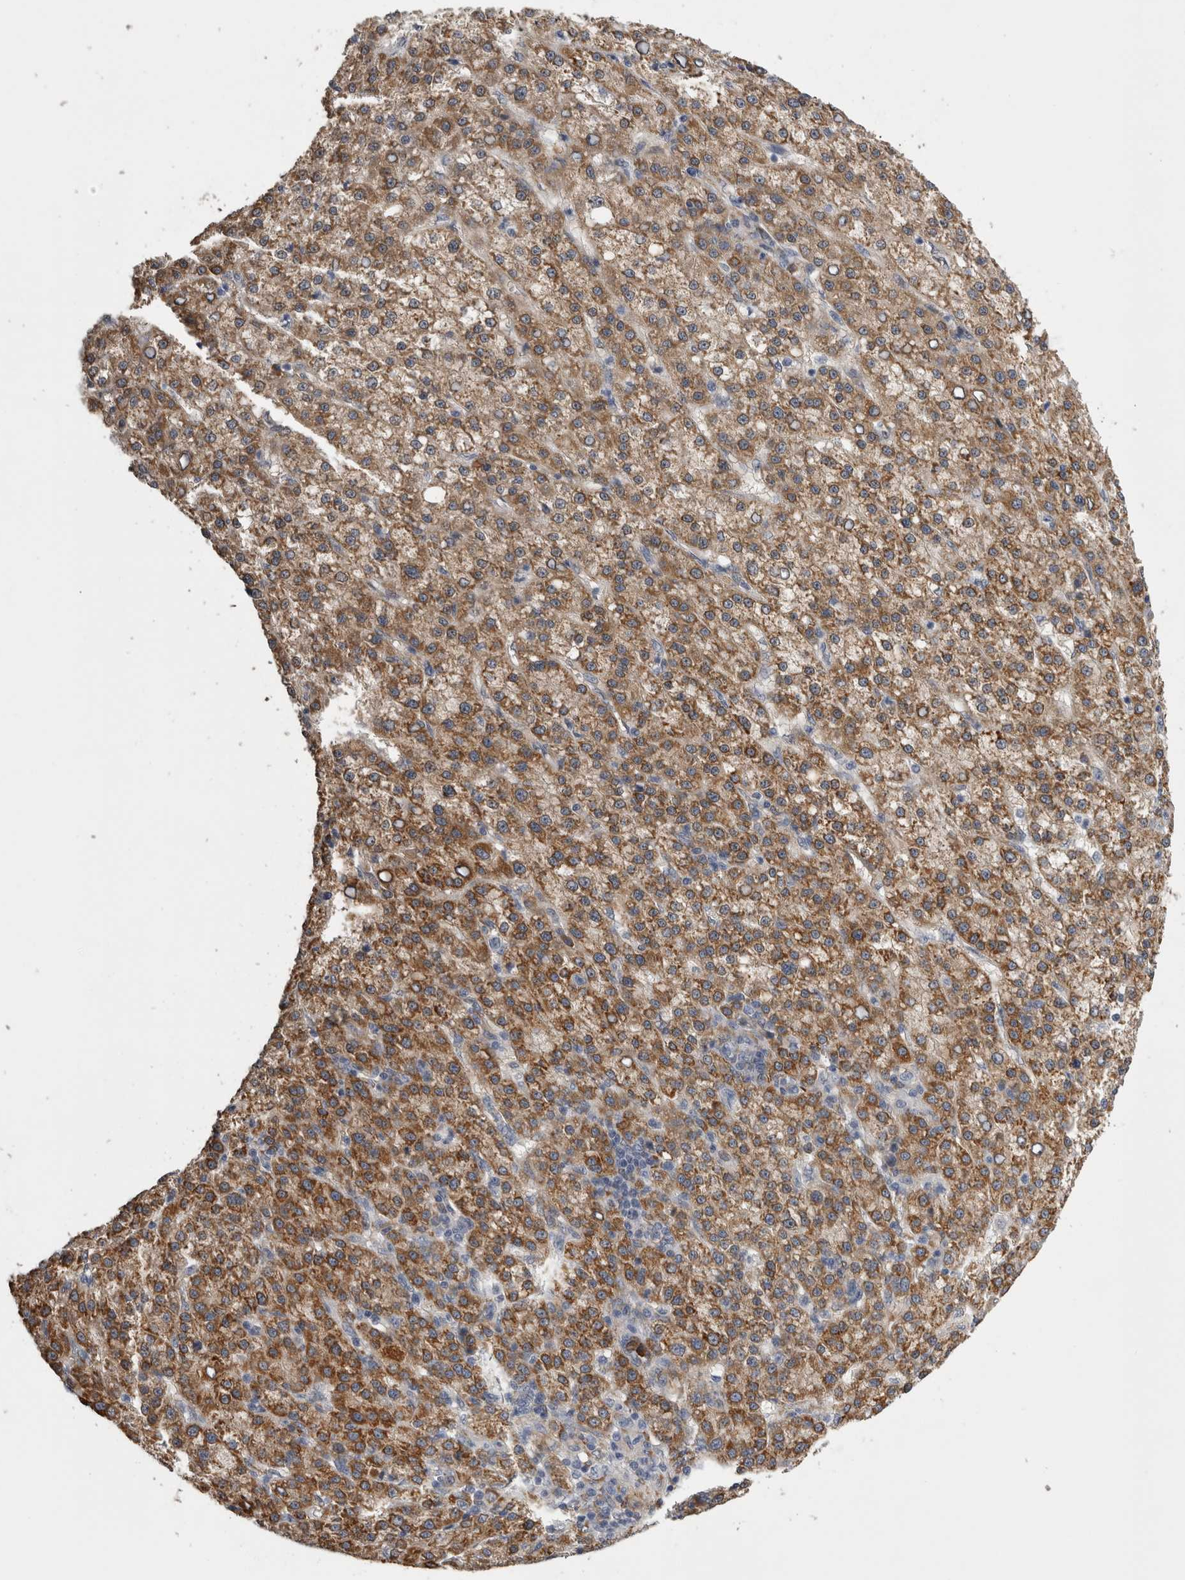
{"staining": {"intensity": "moderate", "quantity": ">75%", "location": "cytoplasmic/membranous"}, "tissue": "liver cancer", "cell_type": "Tumor cells", "image_type": "cancer", "snomed": [{"axis": "morphology", "description": "Carcinoma, Hepatocellular, NOS"}, {"axis": "topography", "description": "Liver"}], "caption": "This is a histology image of immunohistochemistry staining of liver cancer (hepatocellular carcinoma), which shows moderate positivity in the cytoplasmic/membranous of tumor cells.", "gene": "FHIP2B", "patient": {"sex": "female", "age": 58}}